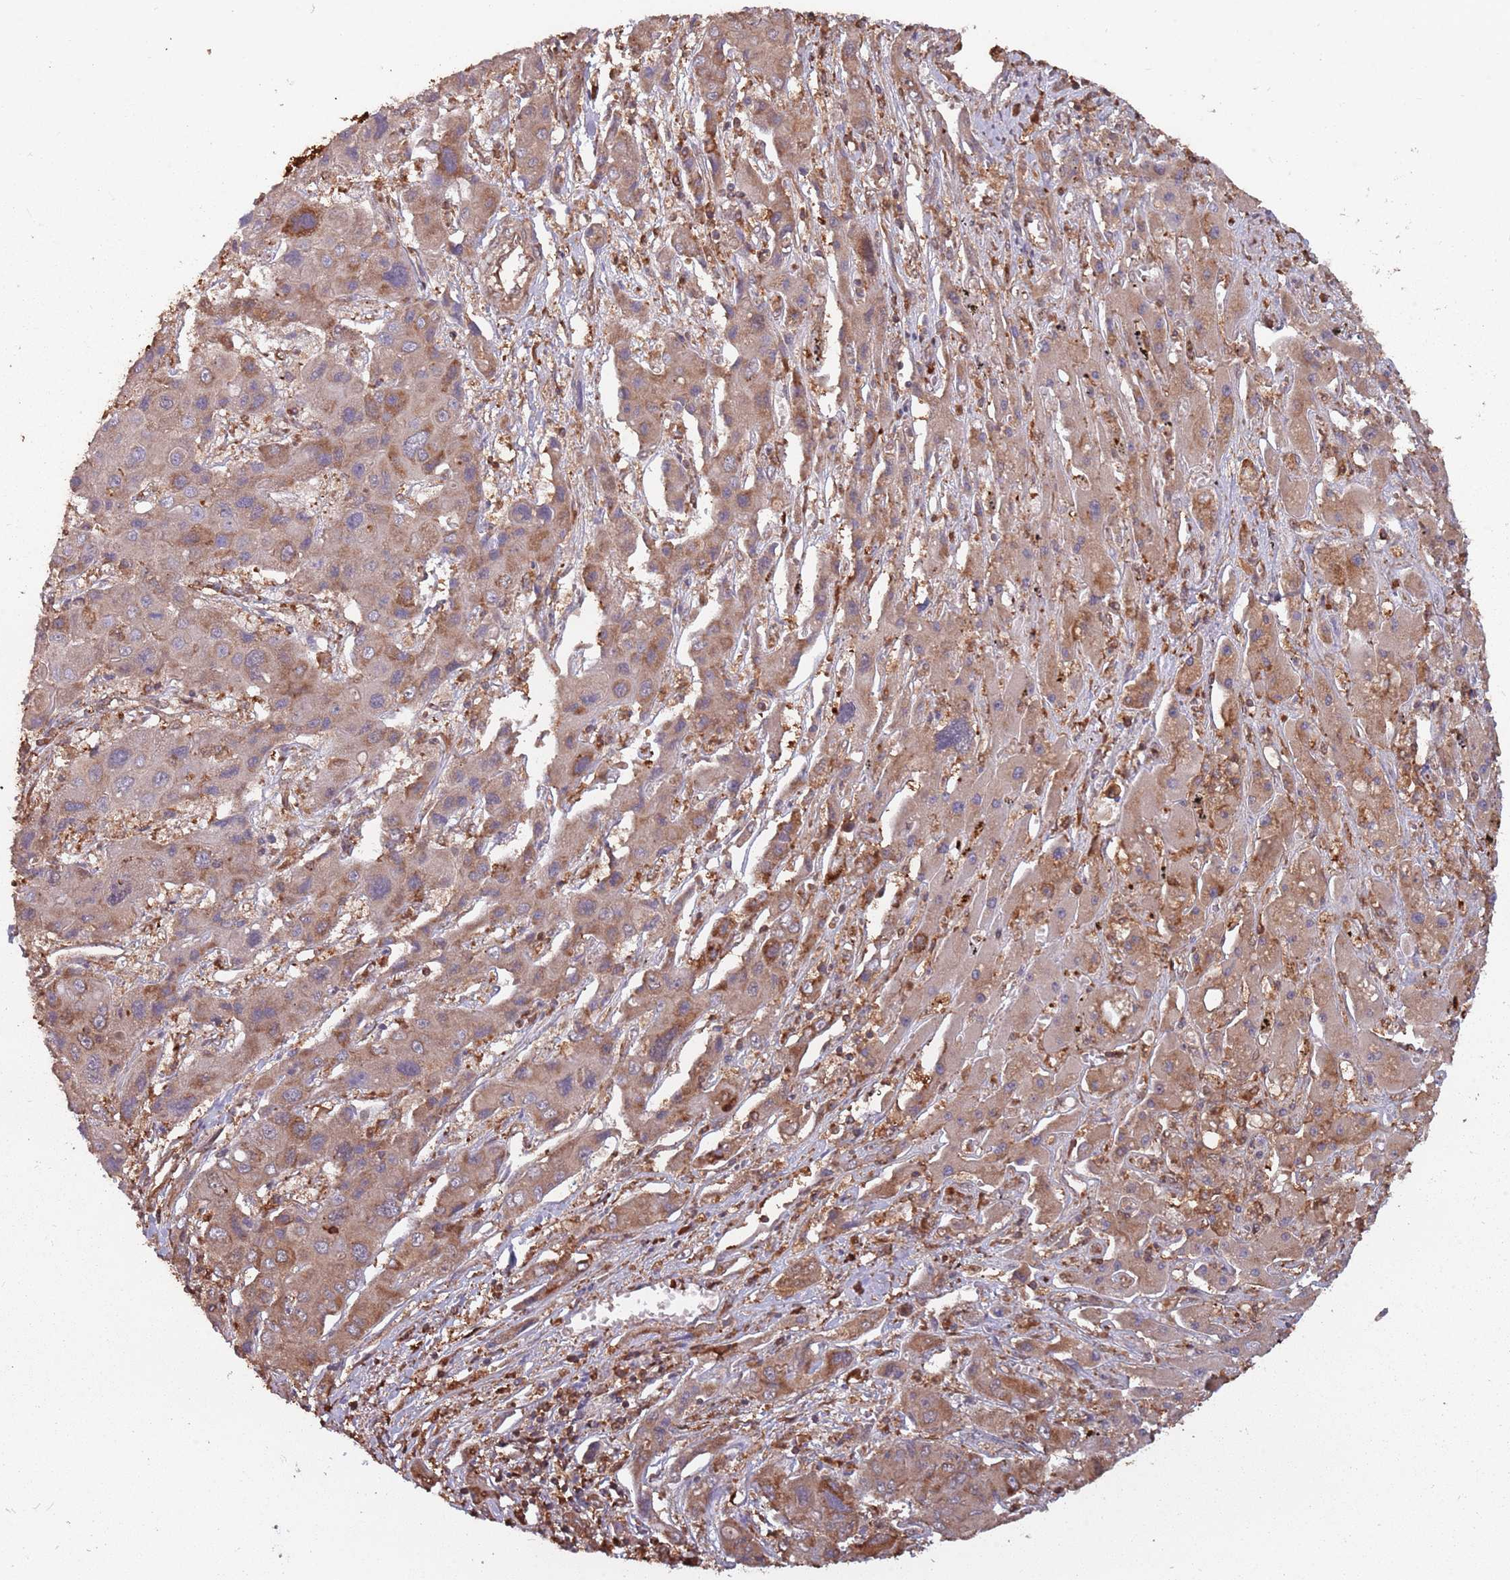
{"staining": {"intensity": "moderate", "quantity": "25%-75%", "location": "cytoplasmic/membranous"}, "tissue": "liver cancer", "cell_type": "Tumor cells", "image_type": "cancer", "snomed": [{"axis": "morphology", "description": "Cholangiocarcinoma"}, {"axis": "topography", "description": "Liver"}], "caption": "A brown stain shows moderate cytoplasmic/membranous positivity of a protein in human liver cancer tumor cells. Immunohistochemistry stains the protein of interest in brown and the nuclei are stained blue.", "gene": "COG4", "patient": {"sex": "male", "age": 67}}